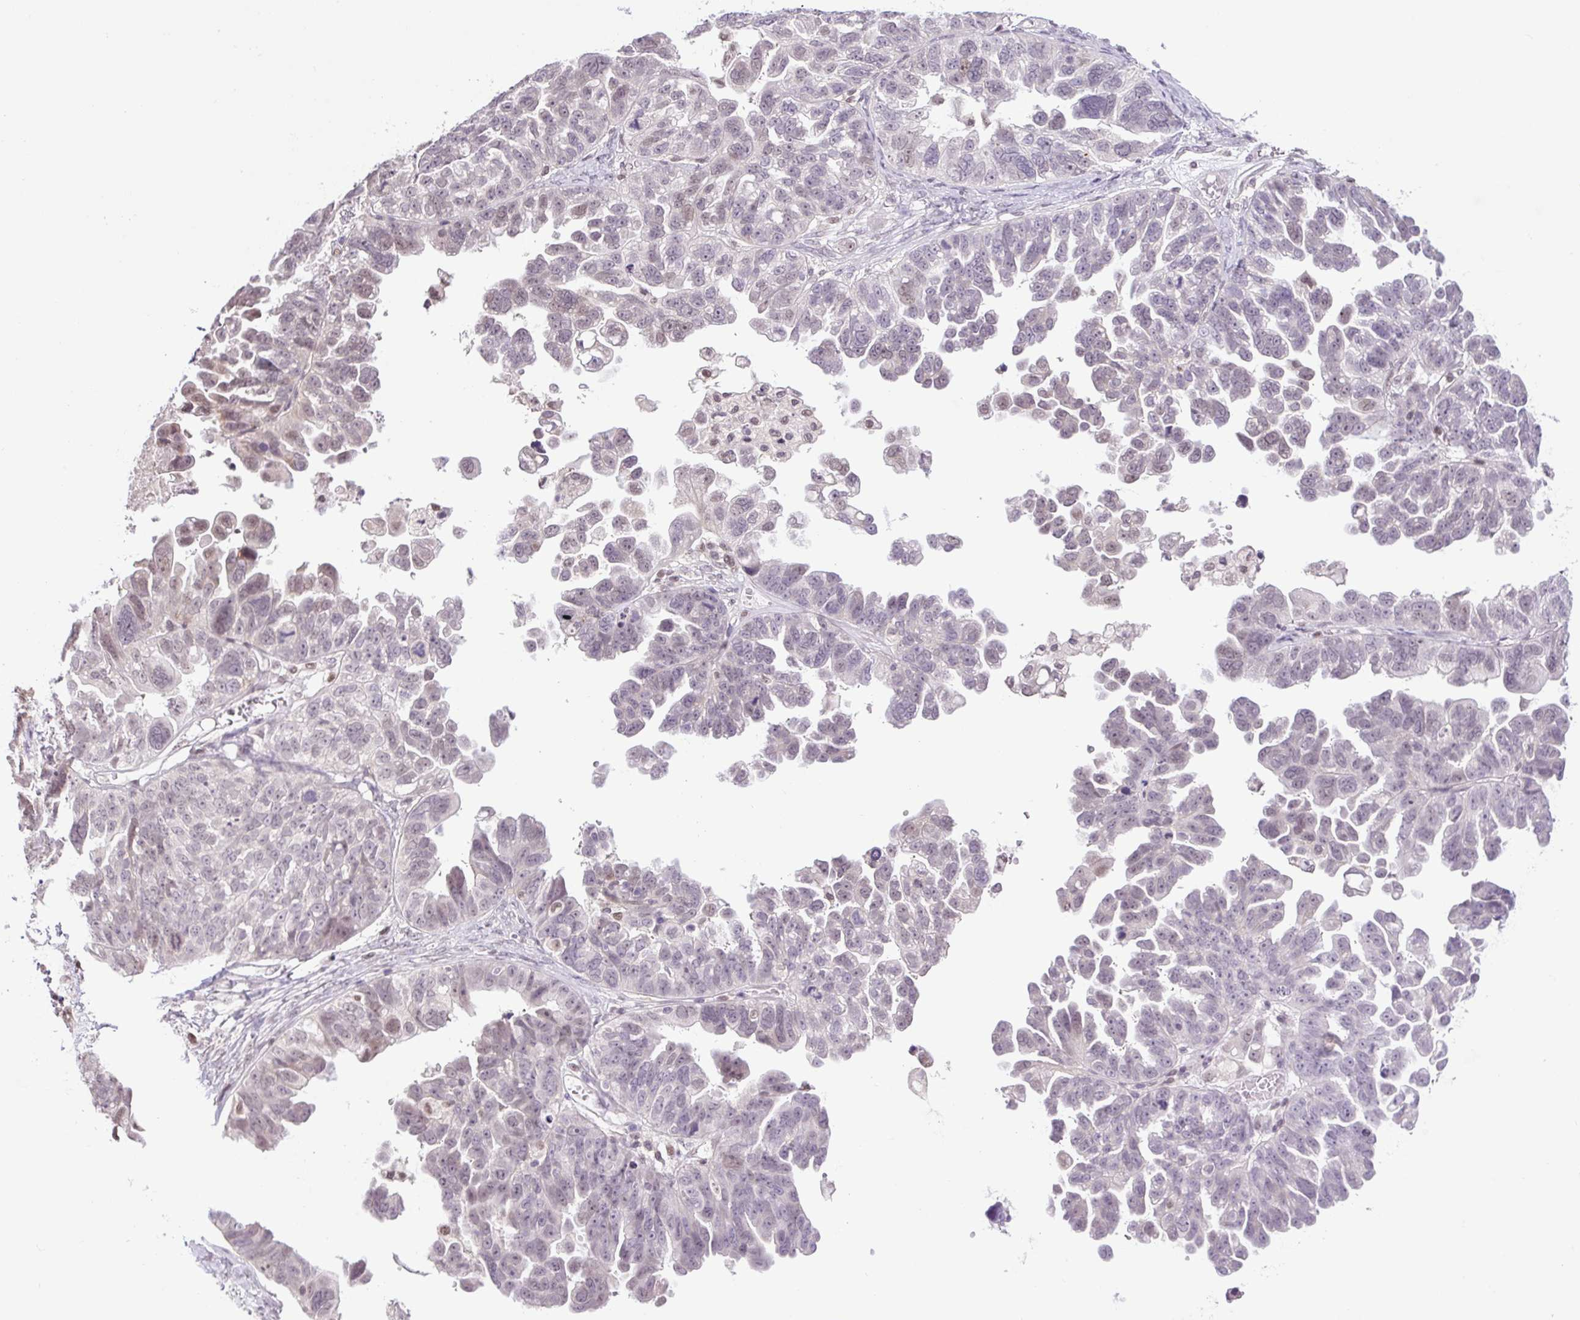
{"staining": {"intensity": "weak", "quantity": "<25%", "location": "nuclear"}, "tissue": "ovarian cancer", "cell_type": "Tumor cells", "image_type": "cancer", "snomed": [{"axis": "morphology", "description": "Cystadenocarcinoma, serous, NOS"}, {"axis": "topography", "description": "Ovary"}], "caption": "Micrograph shows no protein staining in tumor cells of ovarian cancer tissue. (Immunohistochemistry (ihc), brightfield microscopy, high magnification).", "gene": "KPNA1", "patient": {"sex": "female", "age": 79}}